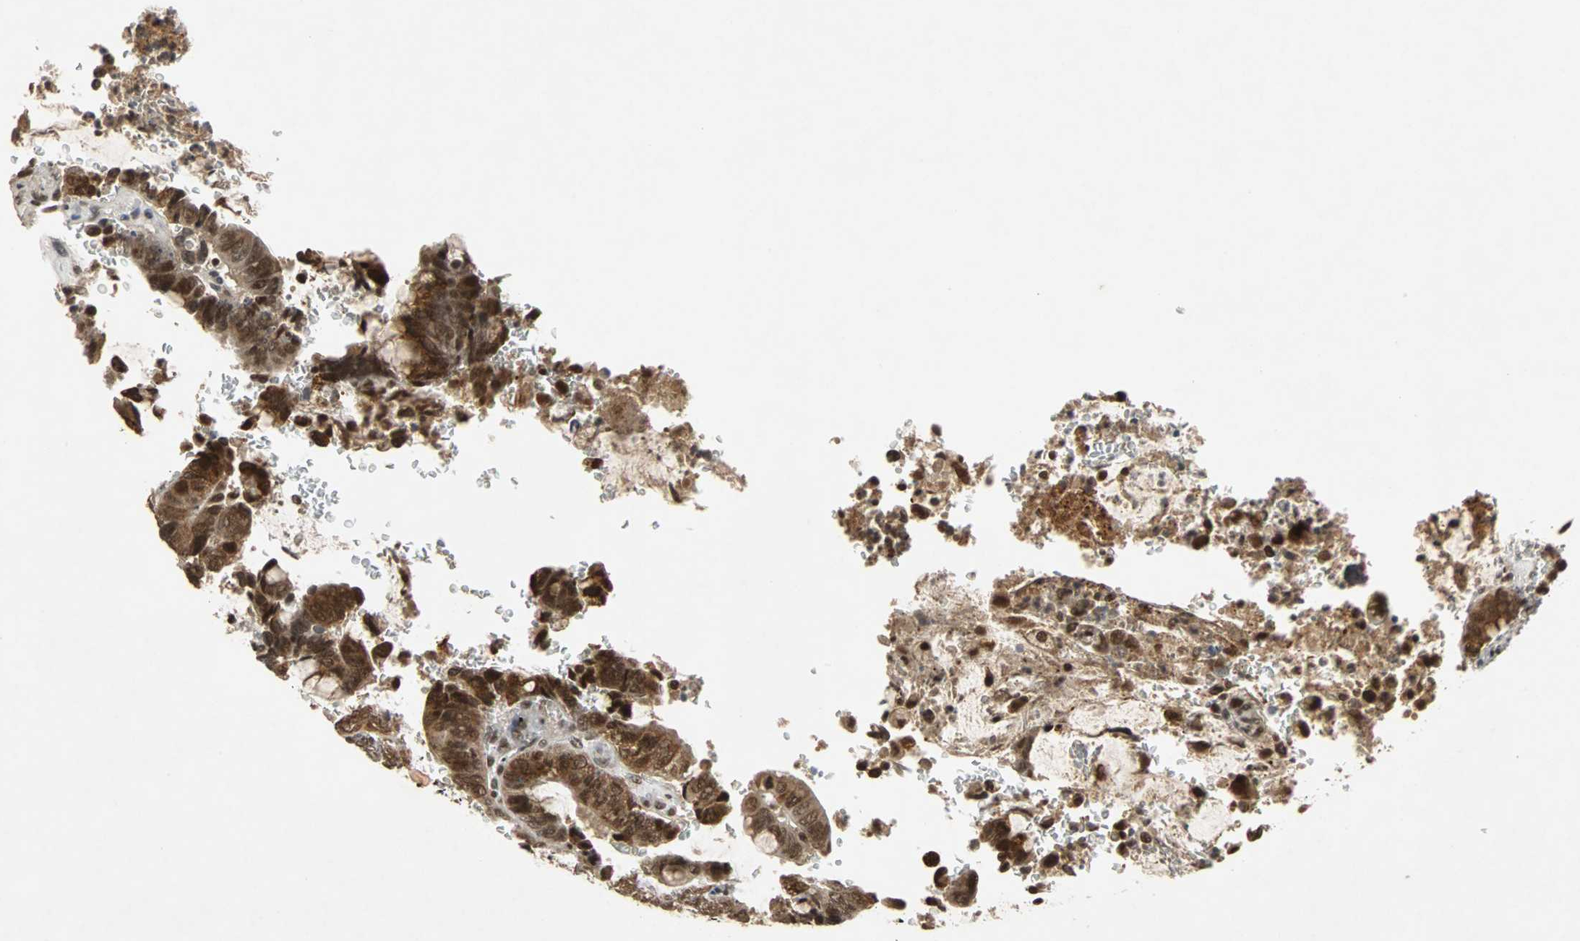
{"staining": {"intensity": "strong", "quantity": ">75%", "location": "nuclear"}, "tissue": "colorectal cancer", "cell_type": "Tumor cells", "image_type": "cancer", "snomed": [{"axis": "morphology", "description": "Normal tissue, NOS"}, {"axis": "morphology", "description": "Adenocarcinoma, NOS"}, {"axis": "topography", "description": "Rectum"}, {"axis": "topography", "description": "Peripheral nerve tissue"}], "caption": "This photomicrograph demonstrates IHC staining of human colorectal cancer, with high strong nuclear expression in about >75% of tumor cells.", "gene": "TAF5", "patient": {"sex": "male", "age": 92}}